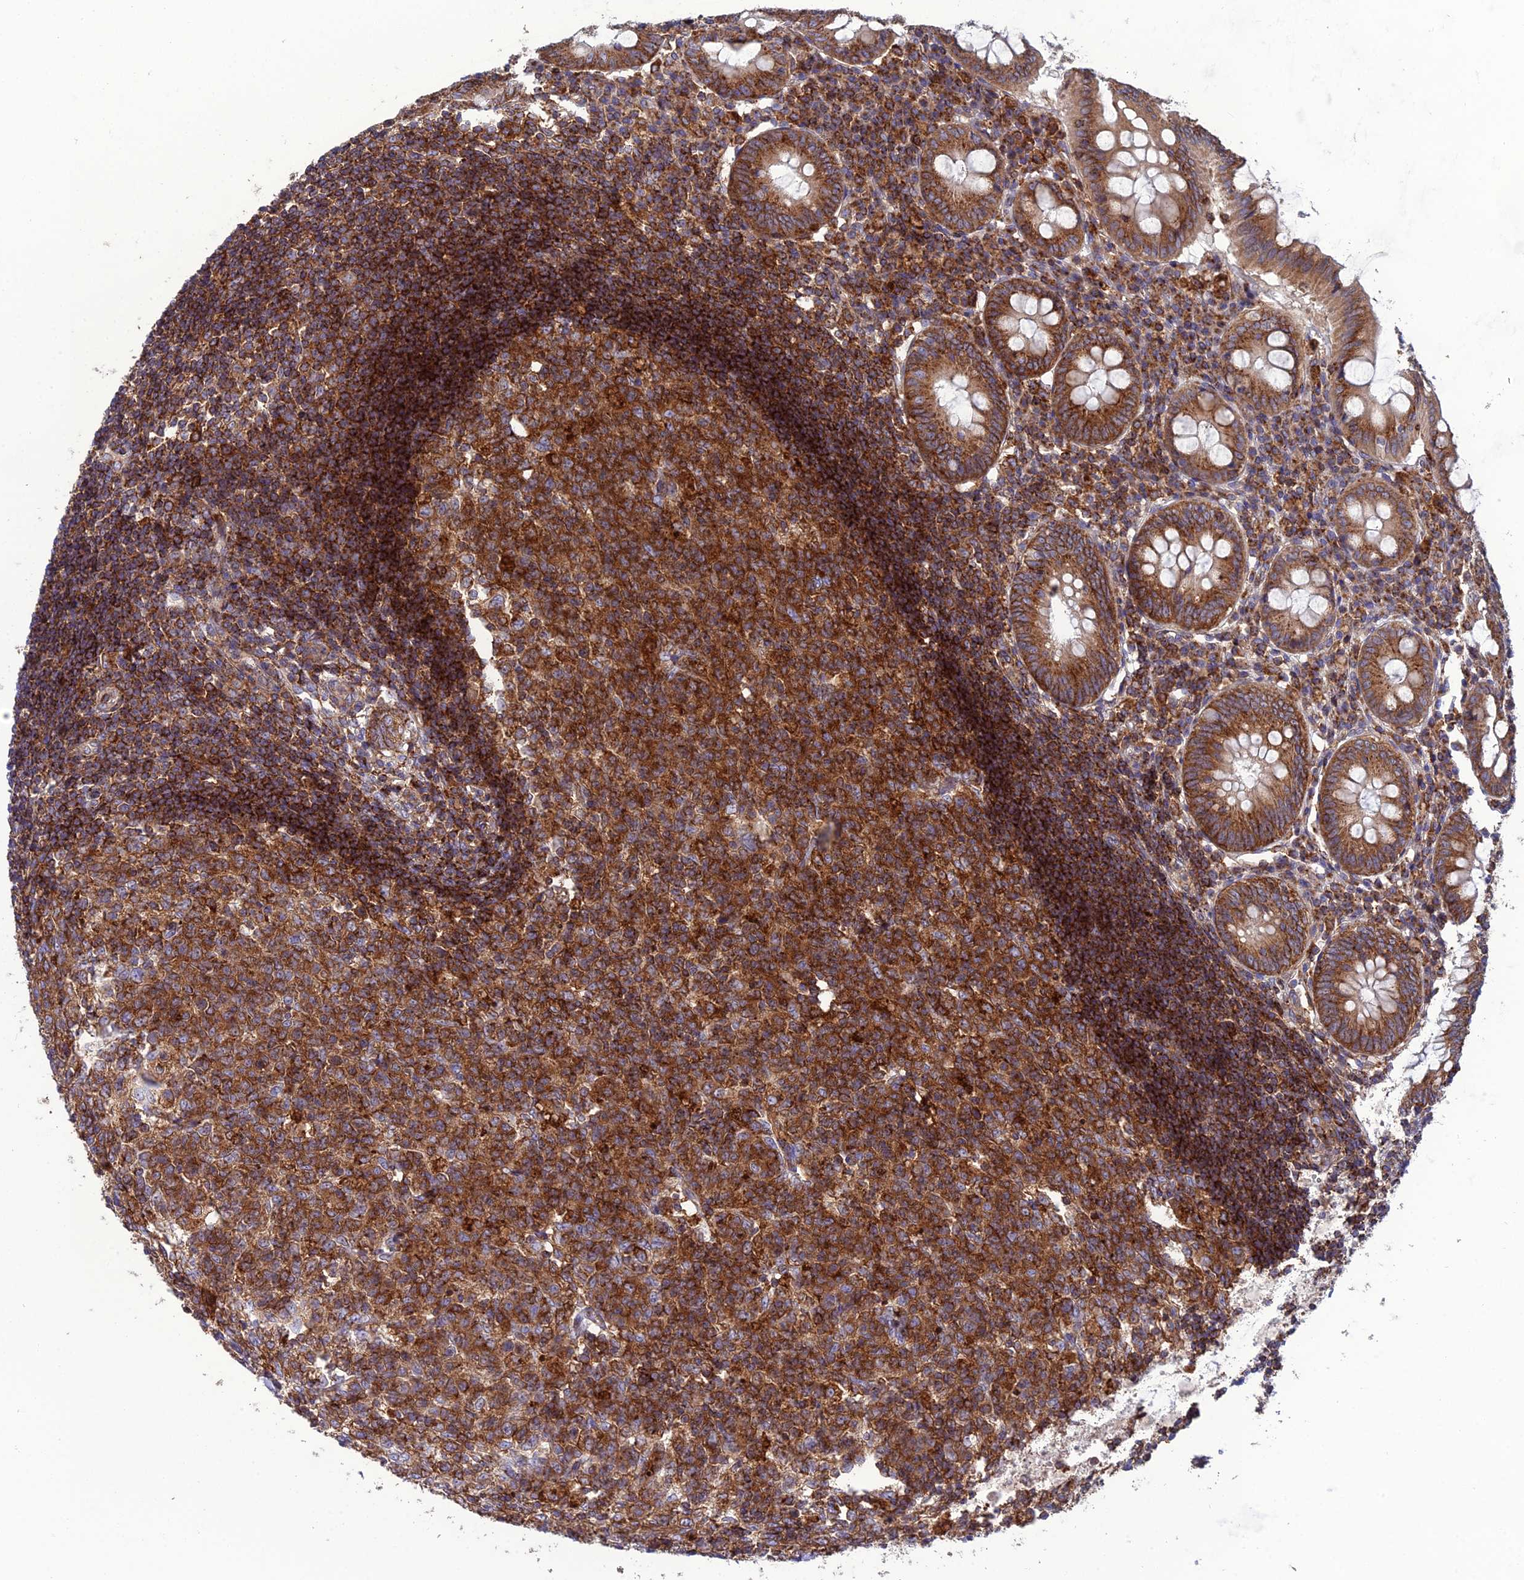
{"staining": {"intensity": "strong", "quantity": ">75%", "location": "cytoplasmic/membranous"}, "tissue": "appendix", "cell_type": "Glandular cells", "image_type": "normal", "snomed": [{"axis": "morphology", "description": "Normal tissue, NOS"}, {"axis": "topography", "description": "Appendix"}], "caption": "Immunohistochemical staining of normal human appendix exhibits high levels of strong cytoplasmic/membranous positivity in about >75% of glandular cells. (DAB = brown stain, brightfield microscopy at high magnification).", "gene": "LNPEP", "patient": {"sex": "female", "age": 54}}